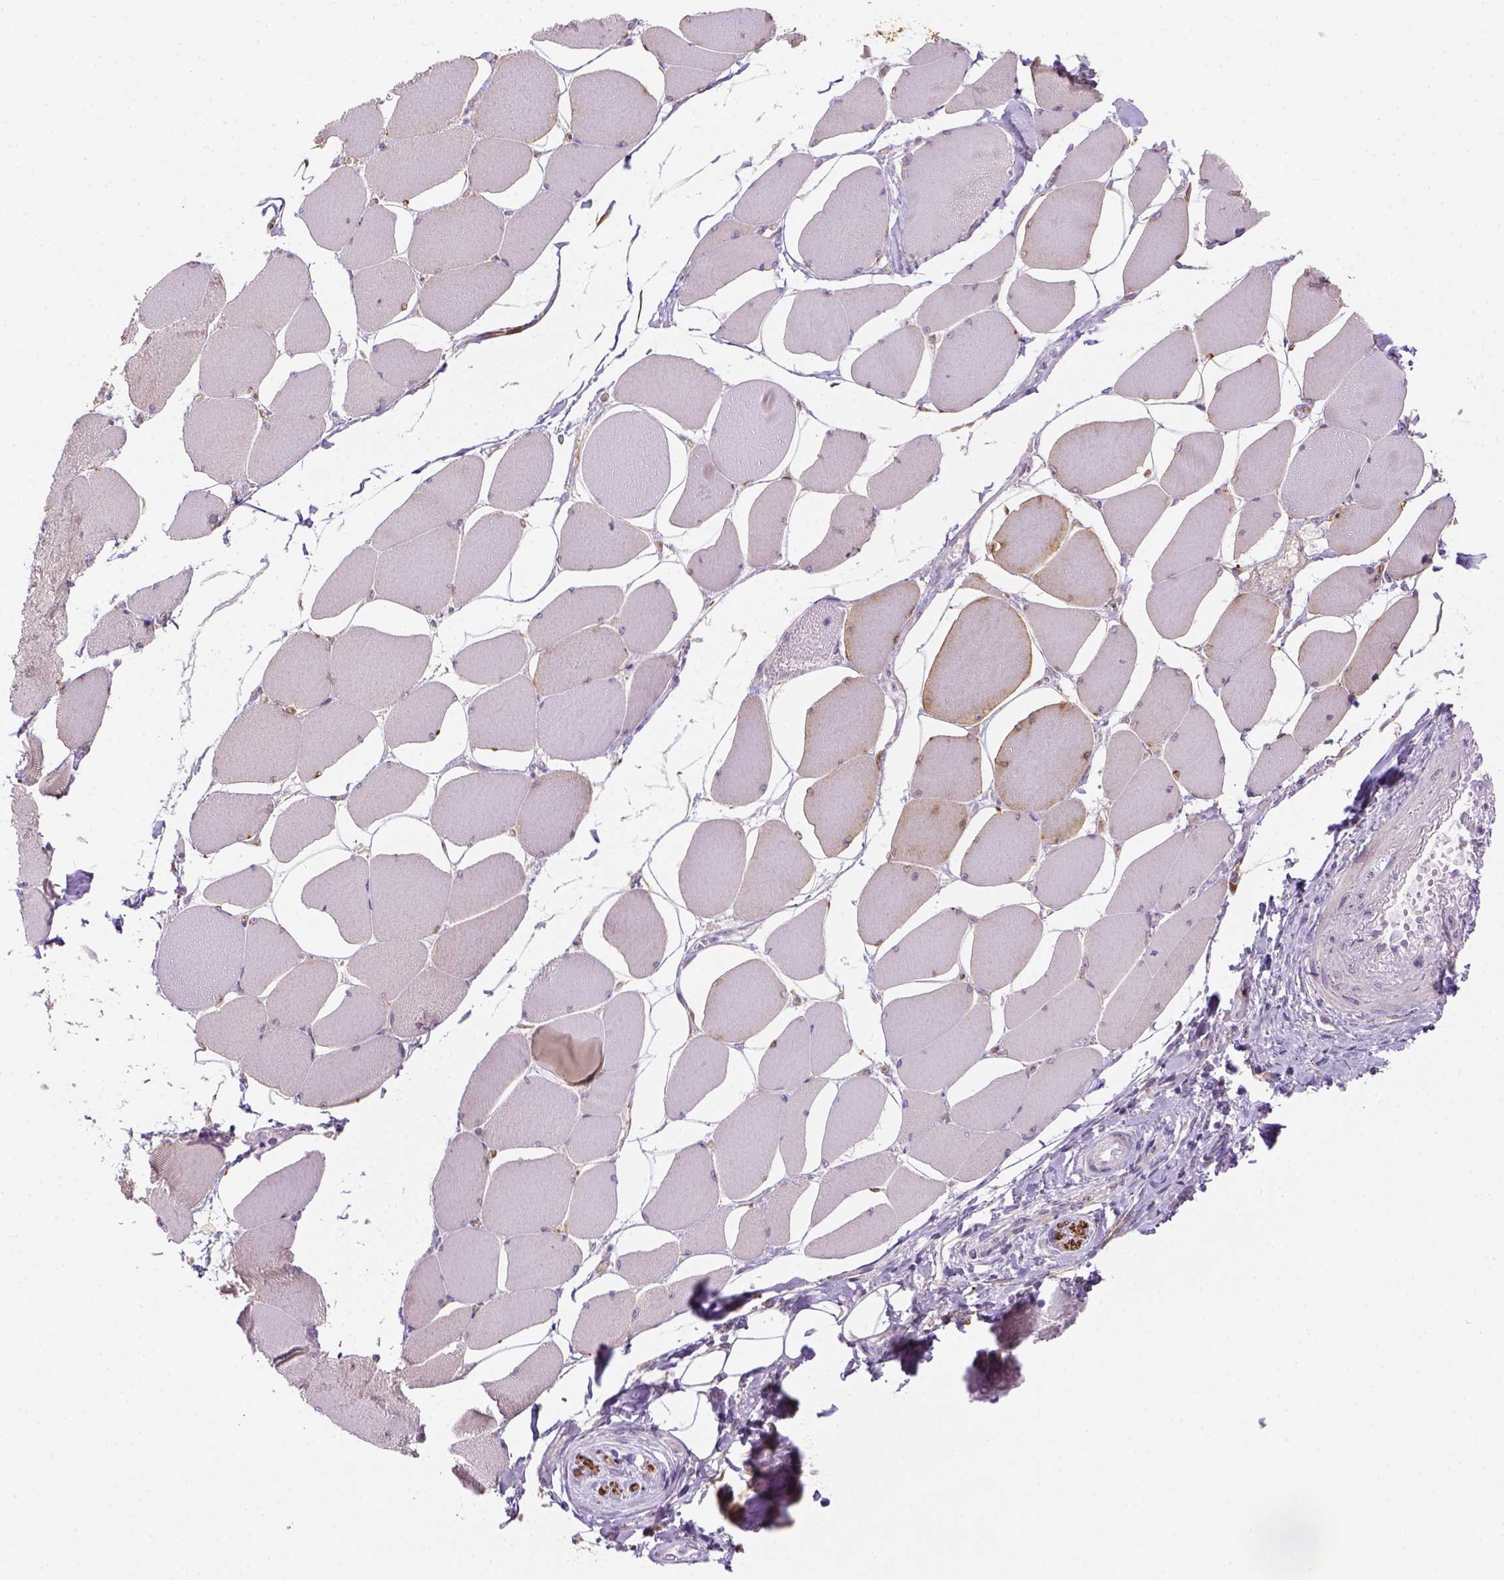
{"staining": {"intensity": "negative", "quantity": "none", "location": "none"}, "tissue": "skeletal muscle", "cell_type": "Myocytes", "image_type": "normal", "snomed": [{"axis": "morphology", "description": "Normal tissue, NOS"}, {"axis": "topography", "description": "Skeletal muscle"}], "caption": "Protein analysis of normal skeletal muscle exhibits no significant positivity in myocytes.", "gene": "CACNB1", "patient": {"sex": "female", "age": 75}}